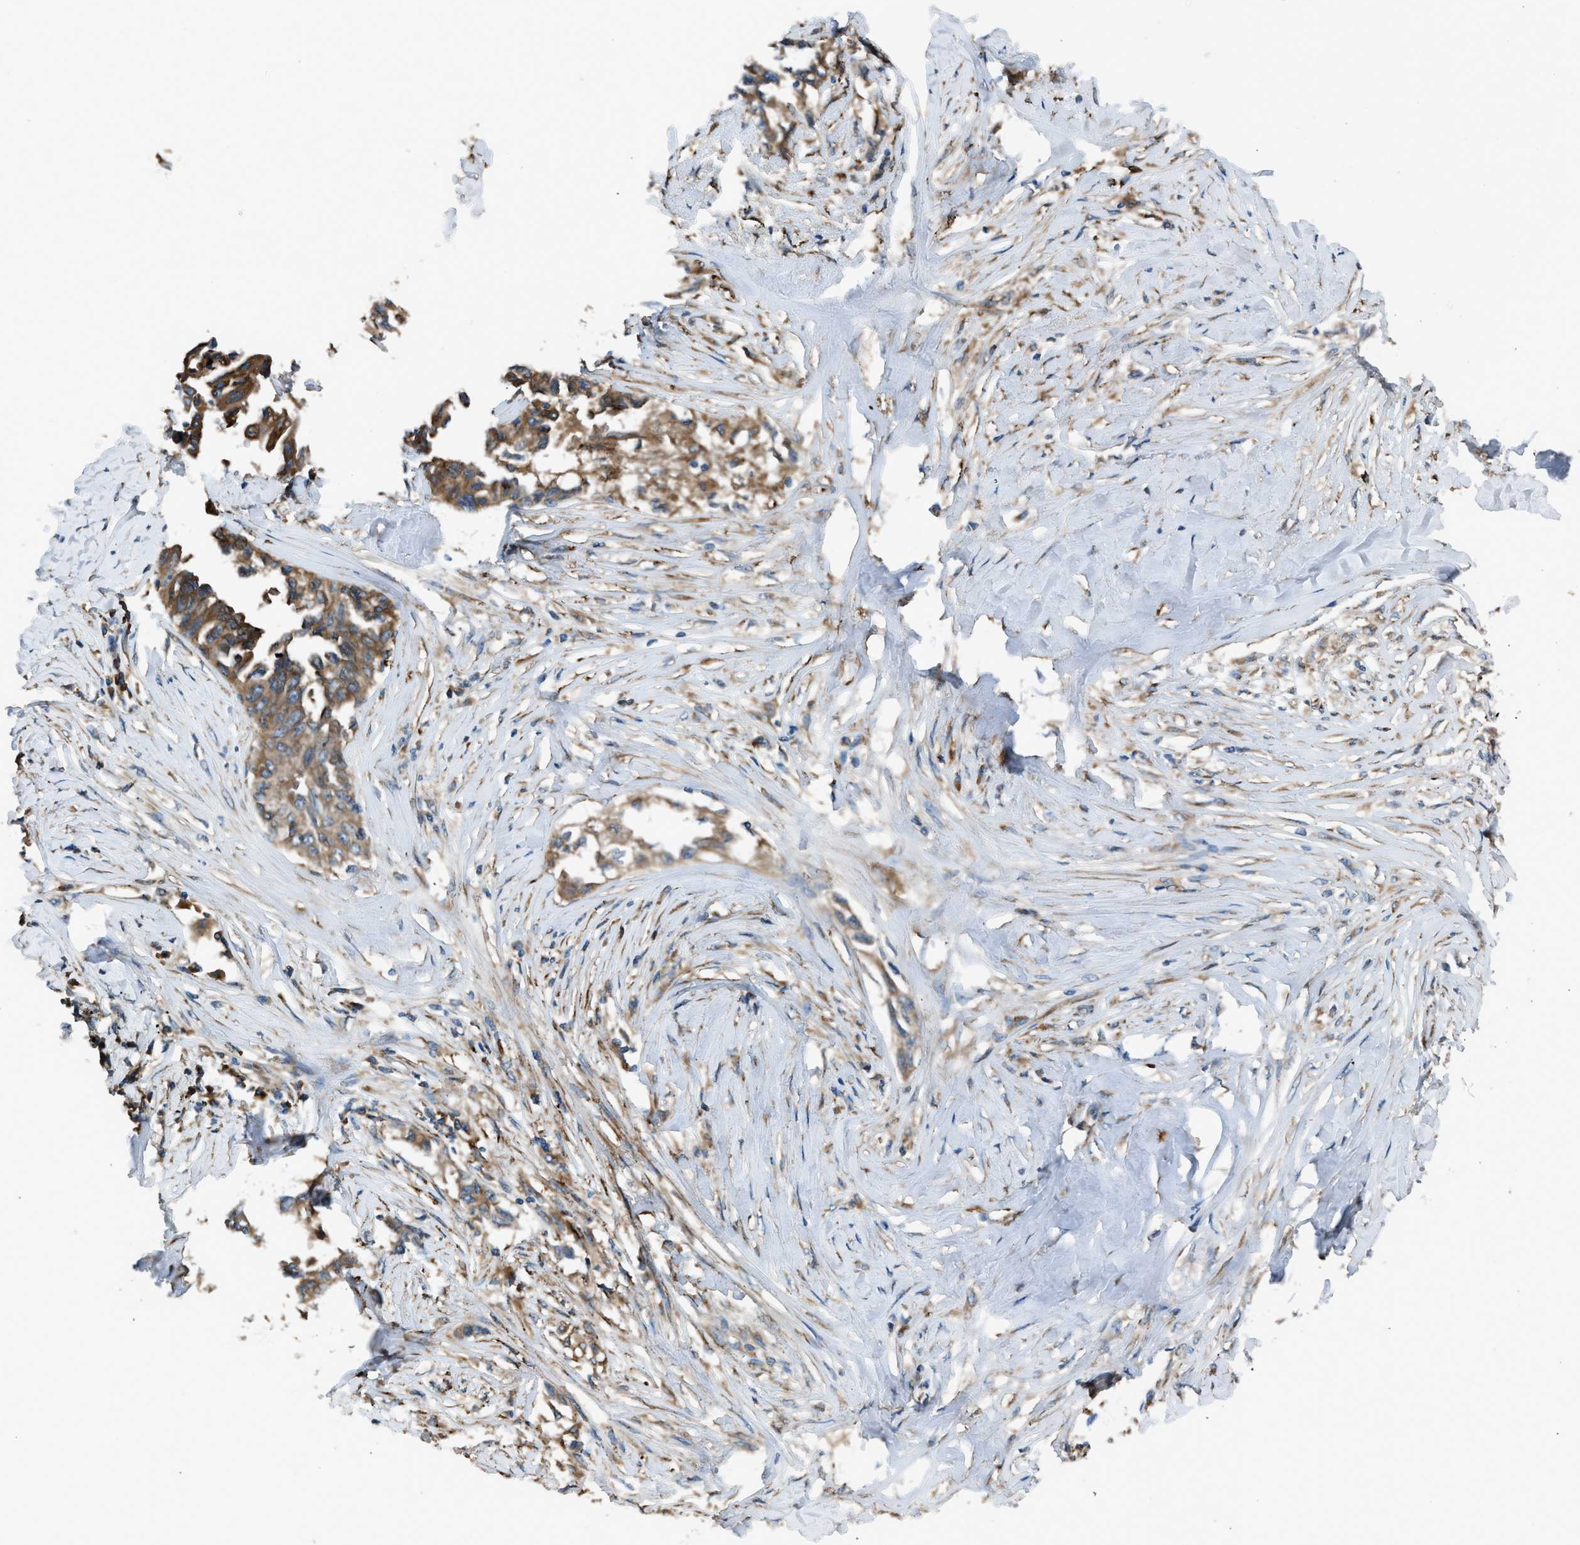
{"staining": {"intensity": "moderate", "quantity": ">75%", "location": "cytoplasmic/membranous"}, "tissue": "lung cancer", "cell_type": "Tumor cells", "image_type": "cancer", "snomed": [{"axis": "morphology", "description": "Adenocarcinoma, NOS"}, {"axis": "topography", "description": "Lung"}], "caption": "Human lung adenocarcinoma stained with a brown dye demonstrates moderate cytoplasmic/membranous positive expression in about >75% of tumor cells.", "gene": "LMBR1", "patient": {"sex": "female", "age": 51}}